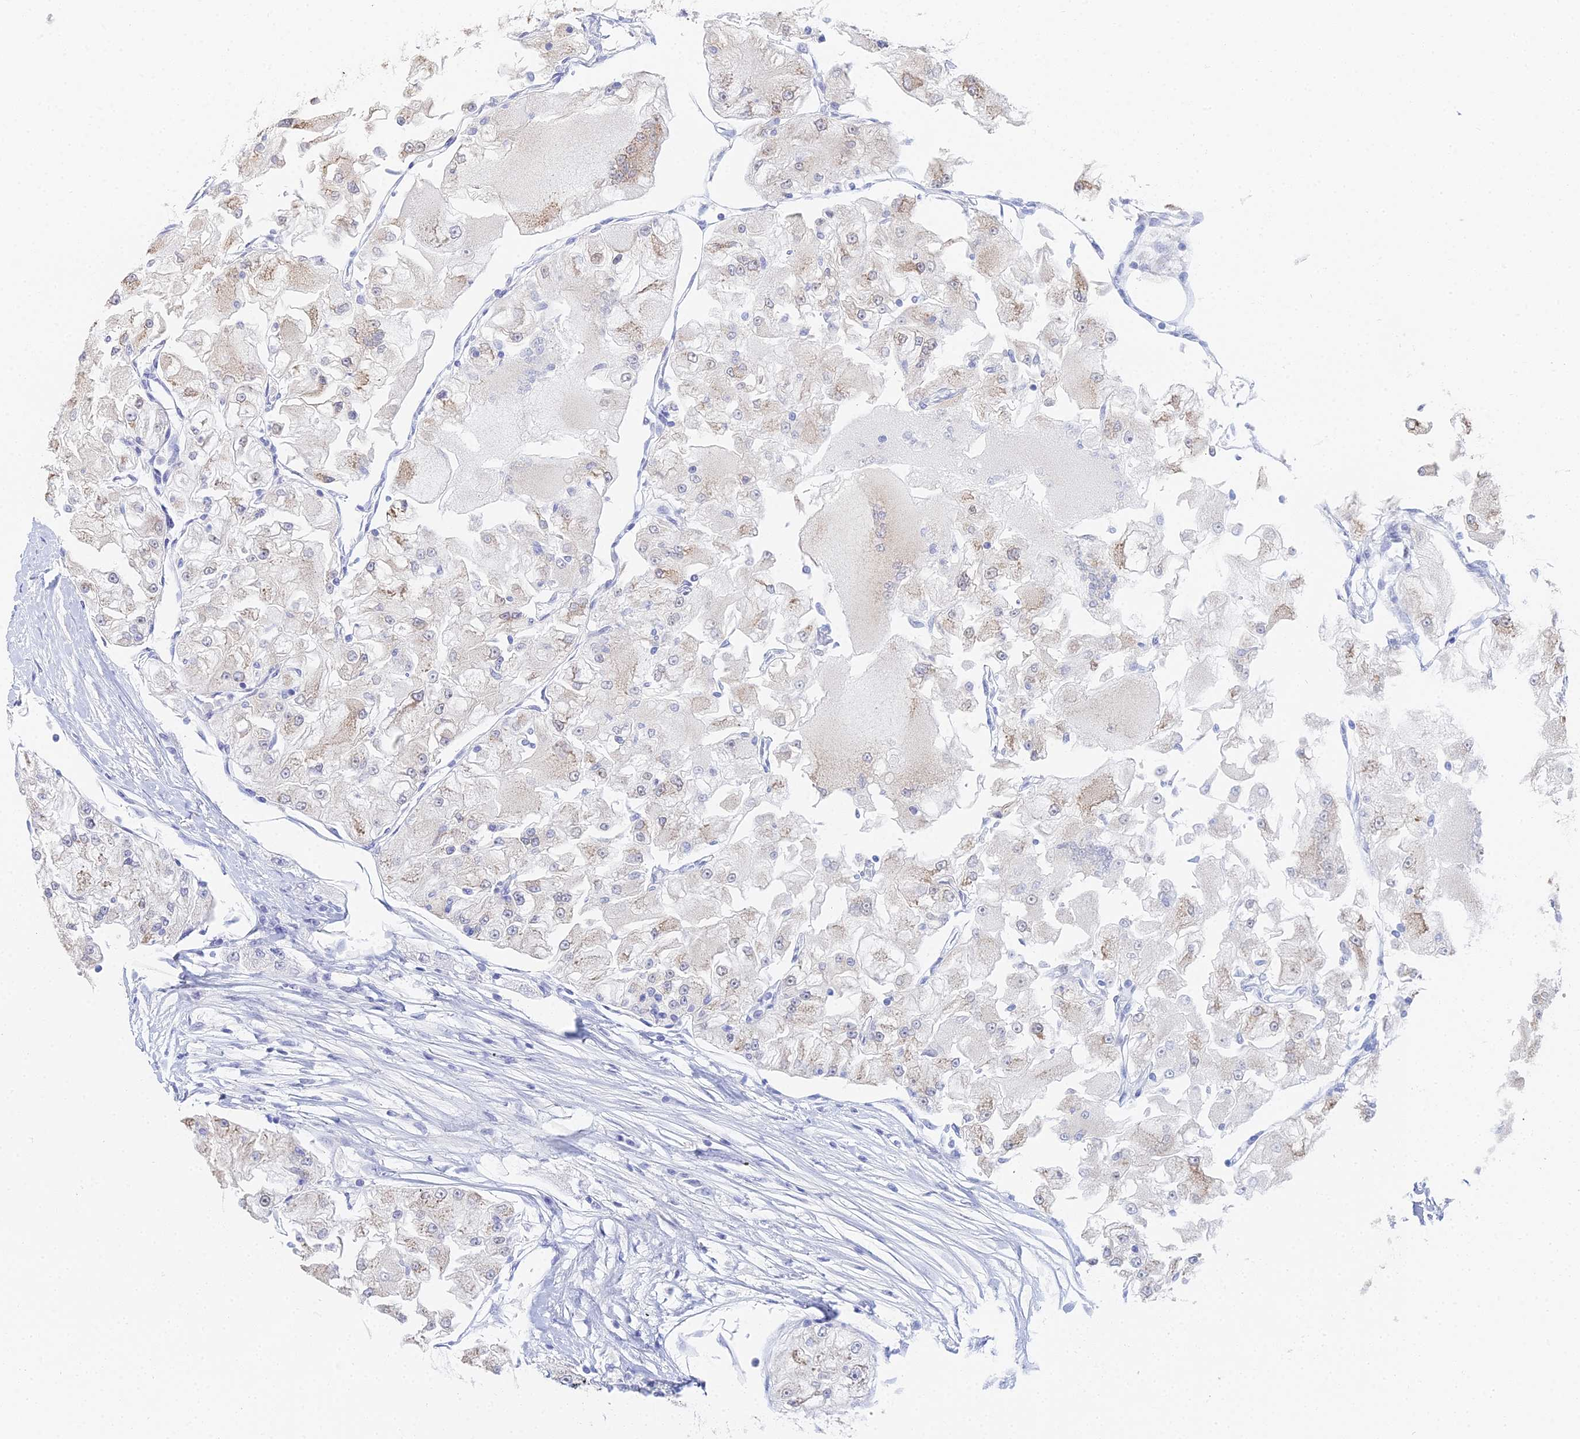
{"staining": {"intensity": "weak", "quantity": "<25%", "location": "cytoplasmic/membranous"}, "tissue": "renal cancer", "cell_type": "Tumor cells", "image_type": "cancer", "snomed": [{"axis": "morphology", "description": "Adenocarcinoma, NOS"}, {"axis": "topography", "description": "Kidney"}], "caption": "The immunohistochemistry (IHC) photomicrograph has no significant staining in tumor cells of adenocarcinoma (renal) tissue.", "gene": "MCM2", "patient": {"sex": "female", "age": 72}}